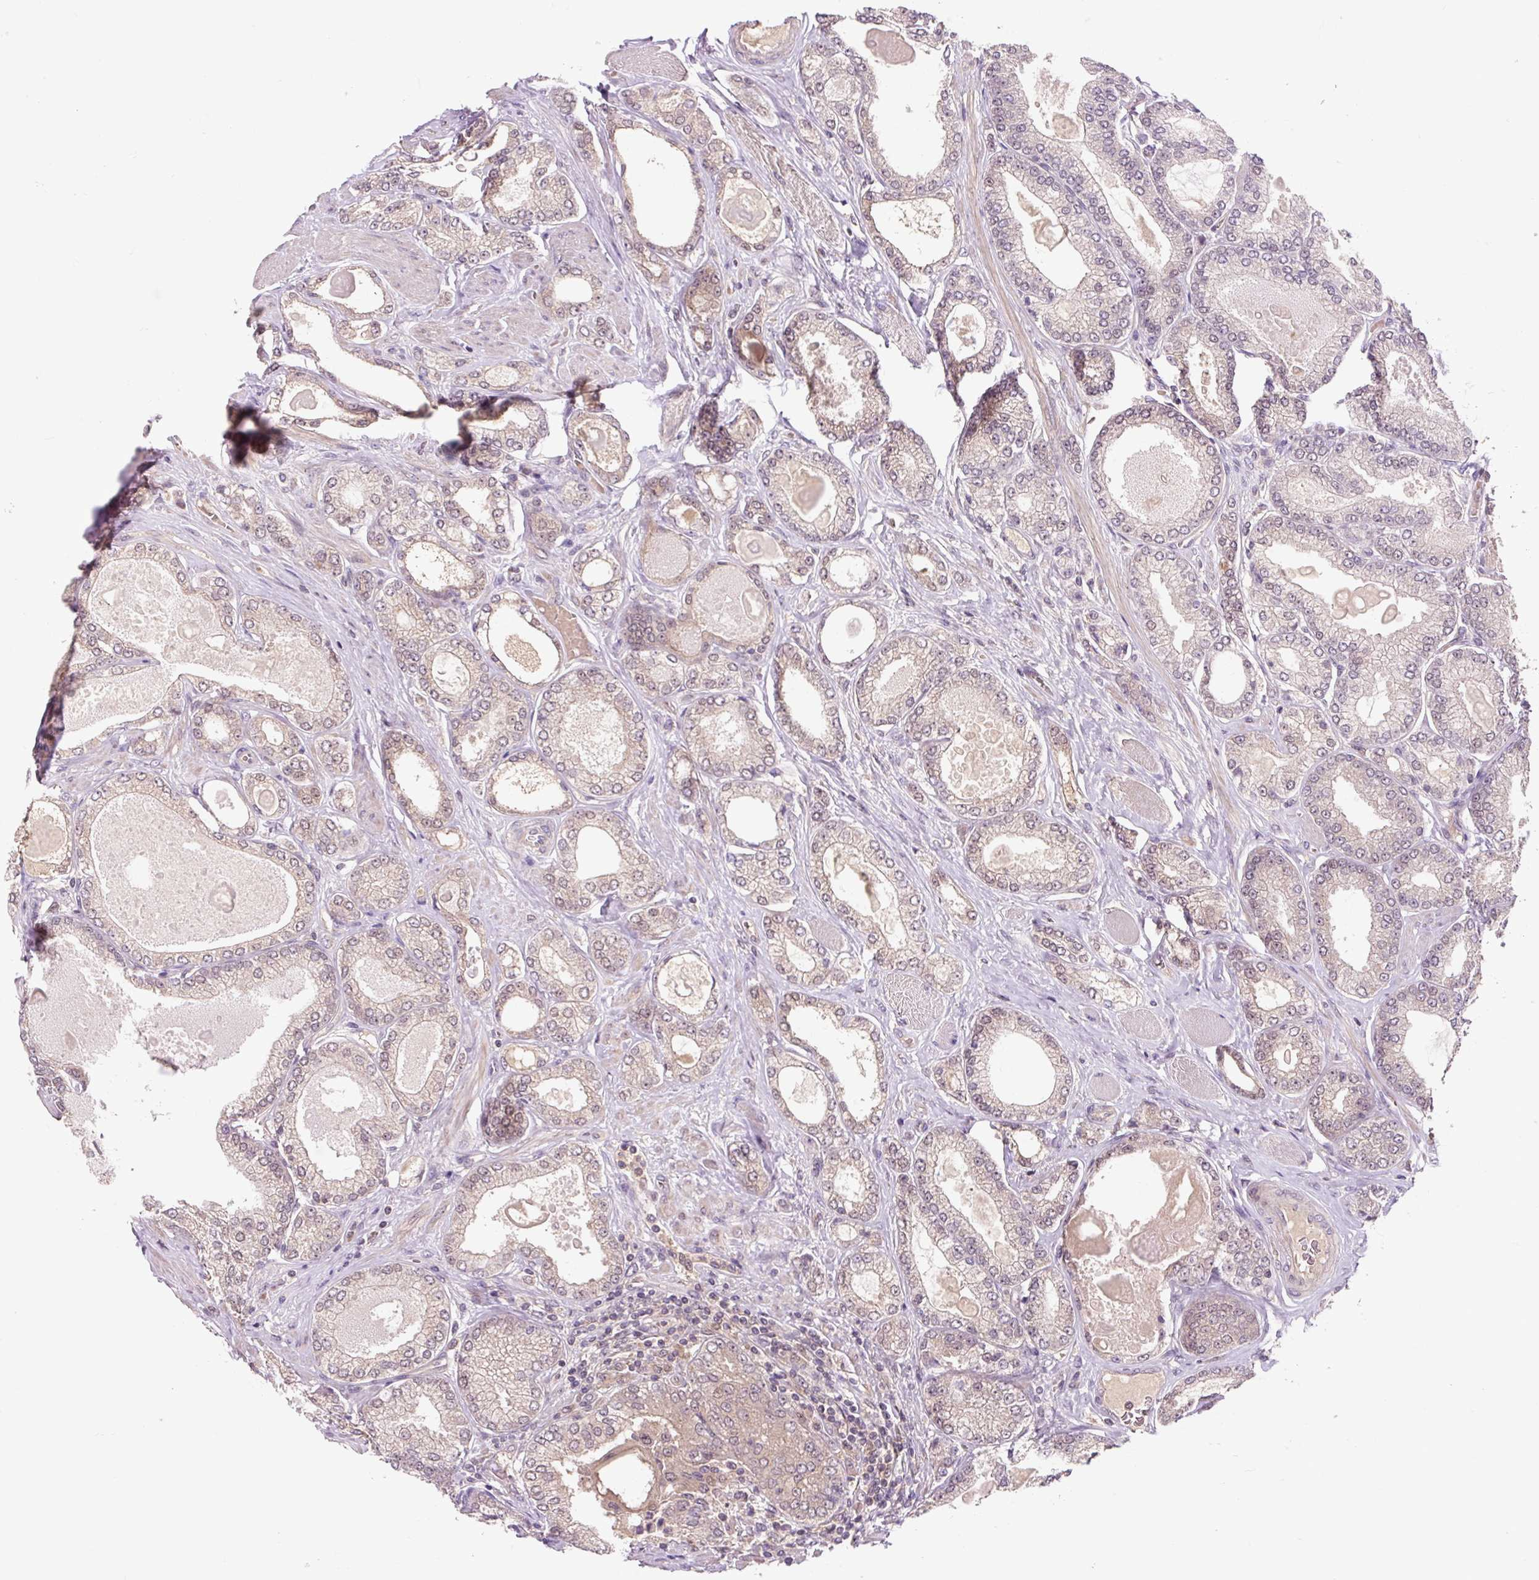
{"staining": {"intensity": "weak", "quantity": "25%-75%", "location": "cytoplasmic/membranous"}, "tissue": "prostate cancer", "cell_type": "Tumor cells", "image_type": "cancer", "snomed": [{"axis": "morphology", "description": "Adenocarcinoma, High grade"}, {"axis": "topography", "description": "Prostate"}], "caption": "This is an image of immunohistochemistry (IHC) staining of prostate cancer, which shows weak expression in the cytoplasmic/membranous of tumor cells.", "gene": "MMS19", "patient": {"sex": "male", "age": 68}}